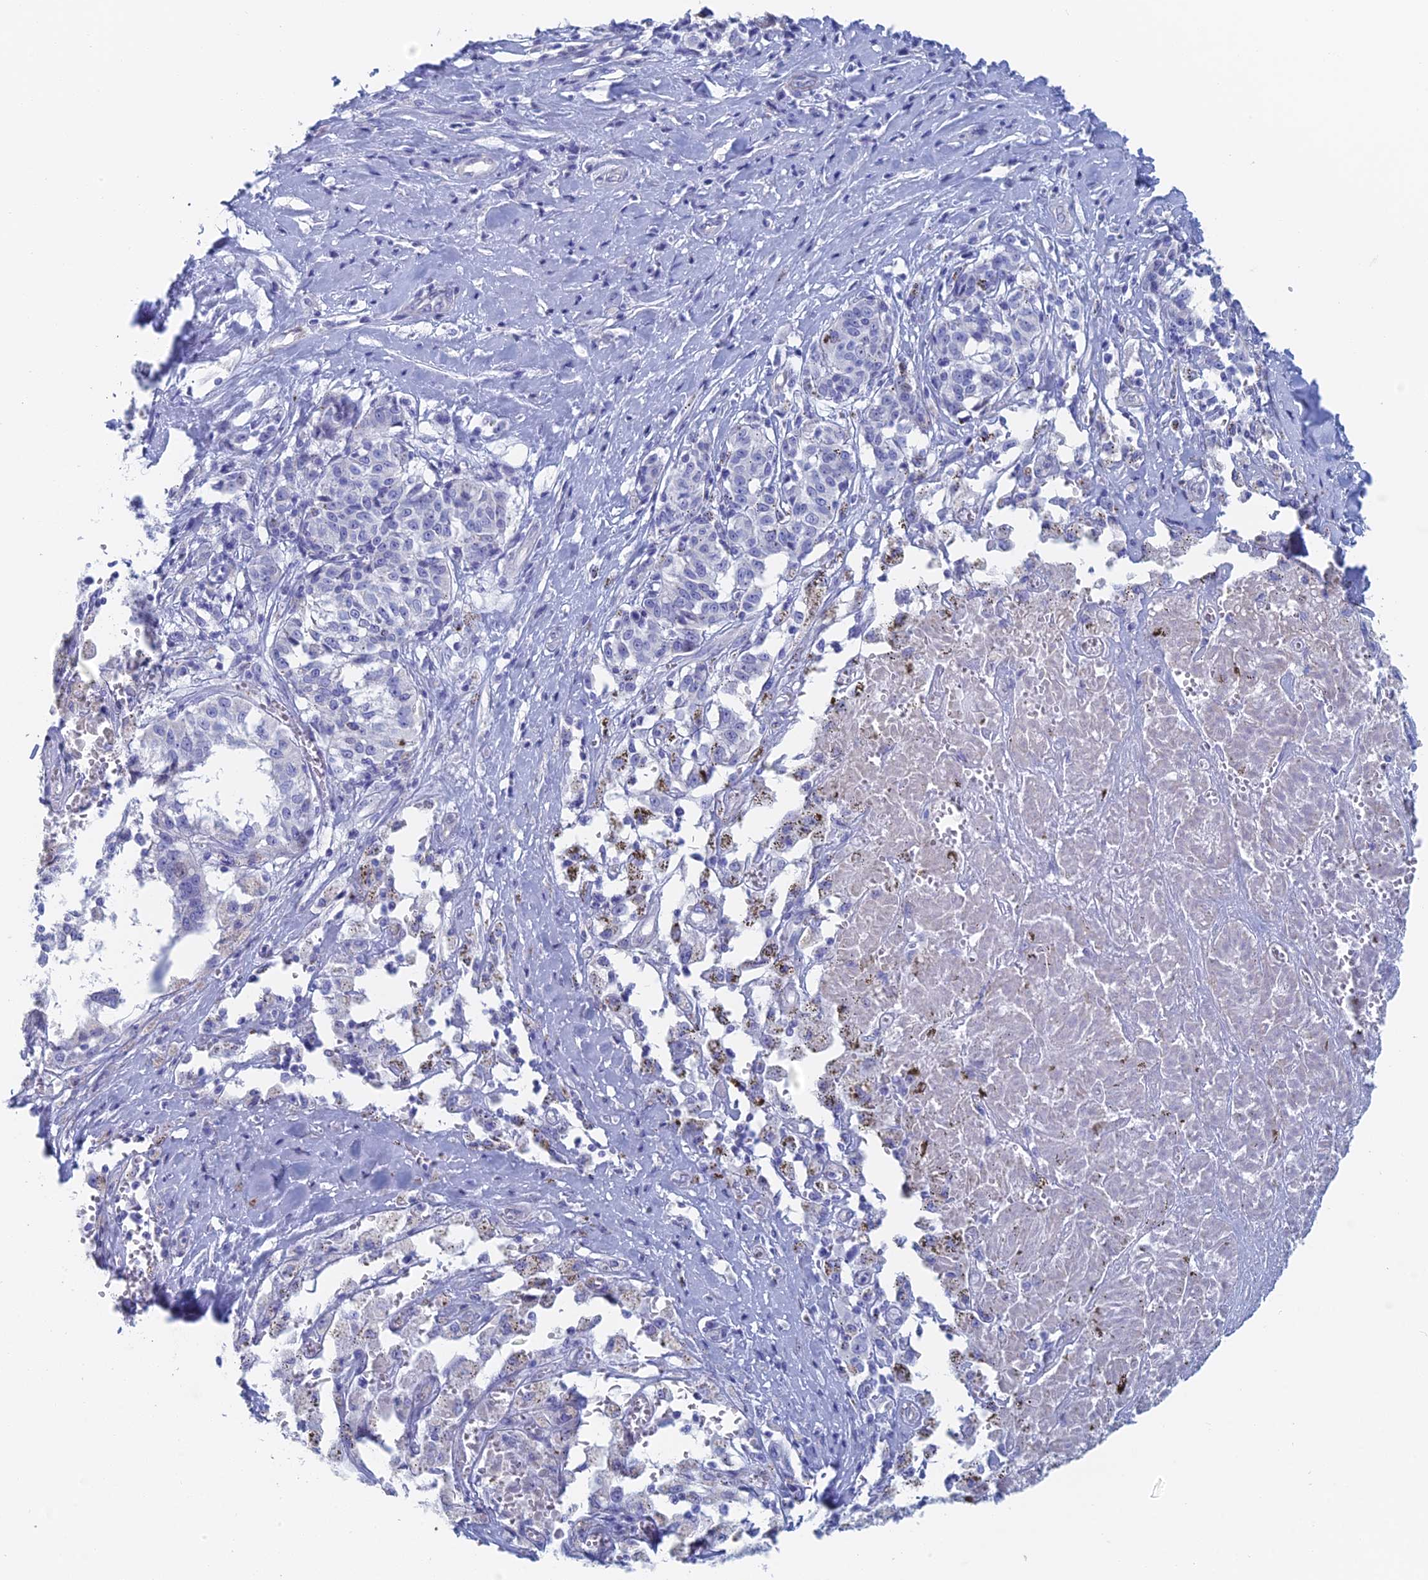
{"staining": {"intensity": "negative", "quantity": "none", "location": "none"}, "tissue": "melanoma", "cell_type": "Tumor cells", "image_type": "cancer", "snomed": [{"axis": "morphology", "description": "Malignant melanoma, NOS"}, {"axis": "topography", "description": "Skin"}], "caption": "A high-resolution micrograph shows immunohistochemistry staining of melanoma, which shows no significant positivity in tumor cells.", "gene": "KCNK18", "patient": {"sex": "female", "age": 72}}